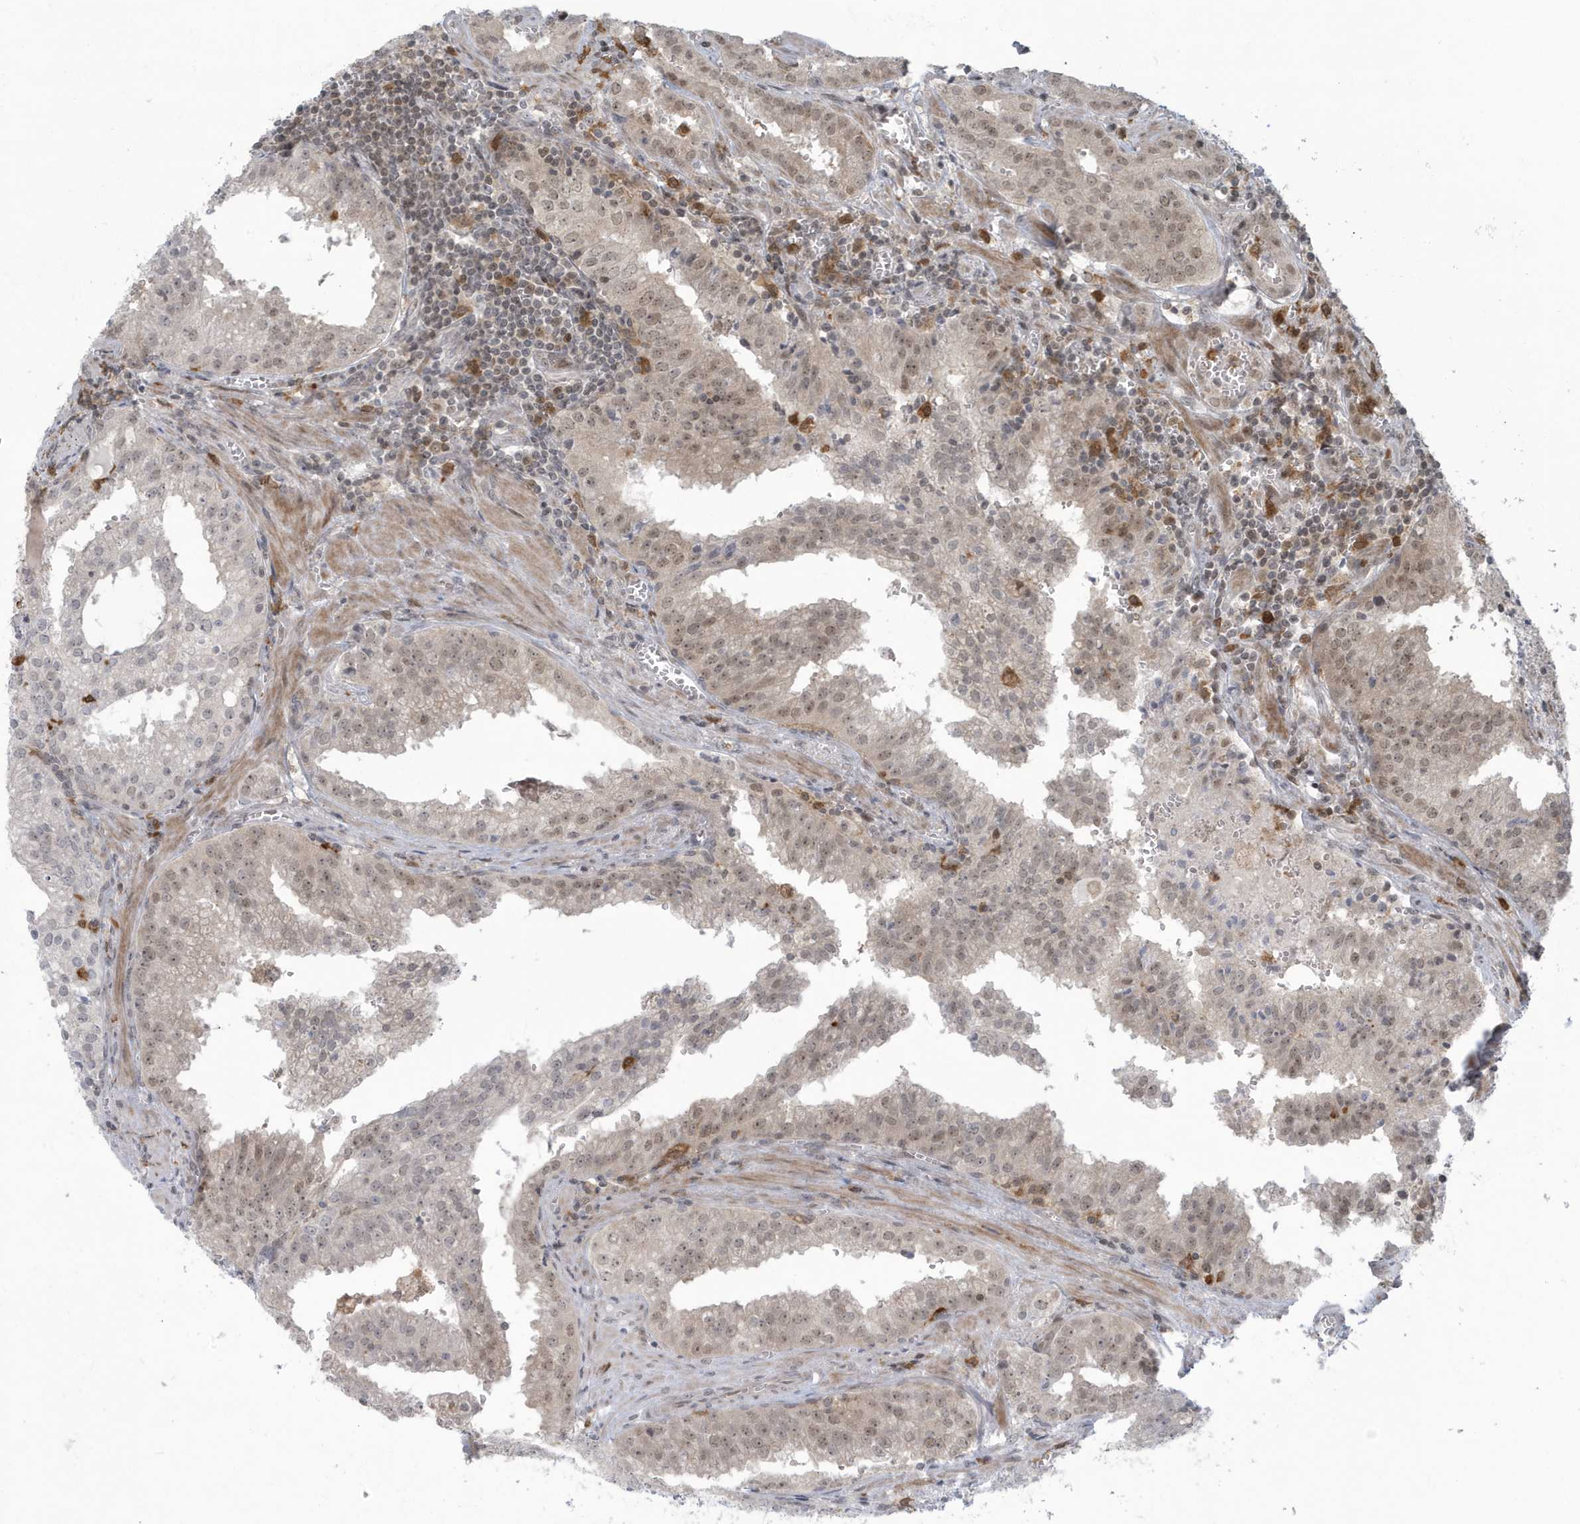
{"staining": {"intensity": "weak", "quantity": "25%-75%", "location": "nuclear"}, "tissue": "prostate cancer", "cell_type": "Tumor cells", "image_type": "cancer", "snomed": [{"axis": "morphology", "description": "Adenocarcinoma, High grade"}, {"axis": "topography", "description": "Prostate"}], "caption": "Immunohistochemical staining of human prostate cancer (high-grade adenocarcinoma) shows low levels of weak nuclear protein positivity in approximately 25%-75% of tumor cells. (Stains: DAB (3,3'-diaminobenzidine) in brown, nuclei in blue, Microscopy: brightfield microscopy at high magnification).", "gene": "C1orf52", "patient": {"sex": "male", "age": 68}}